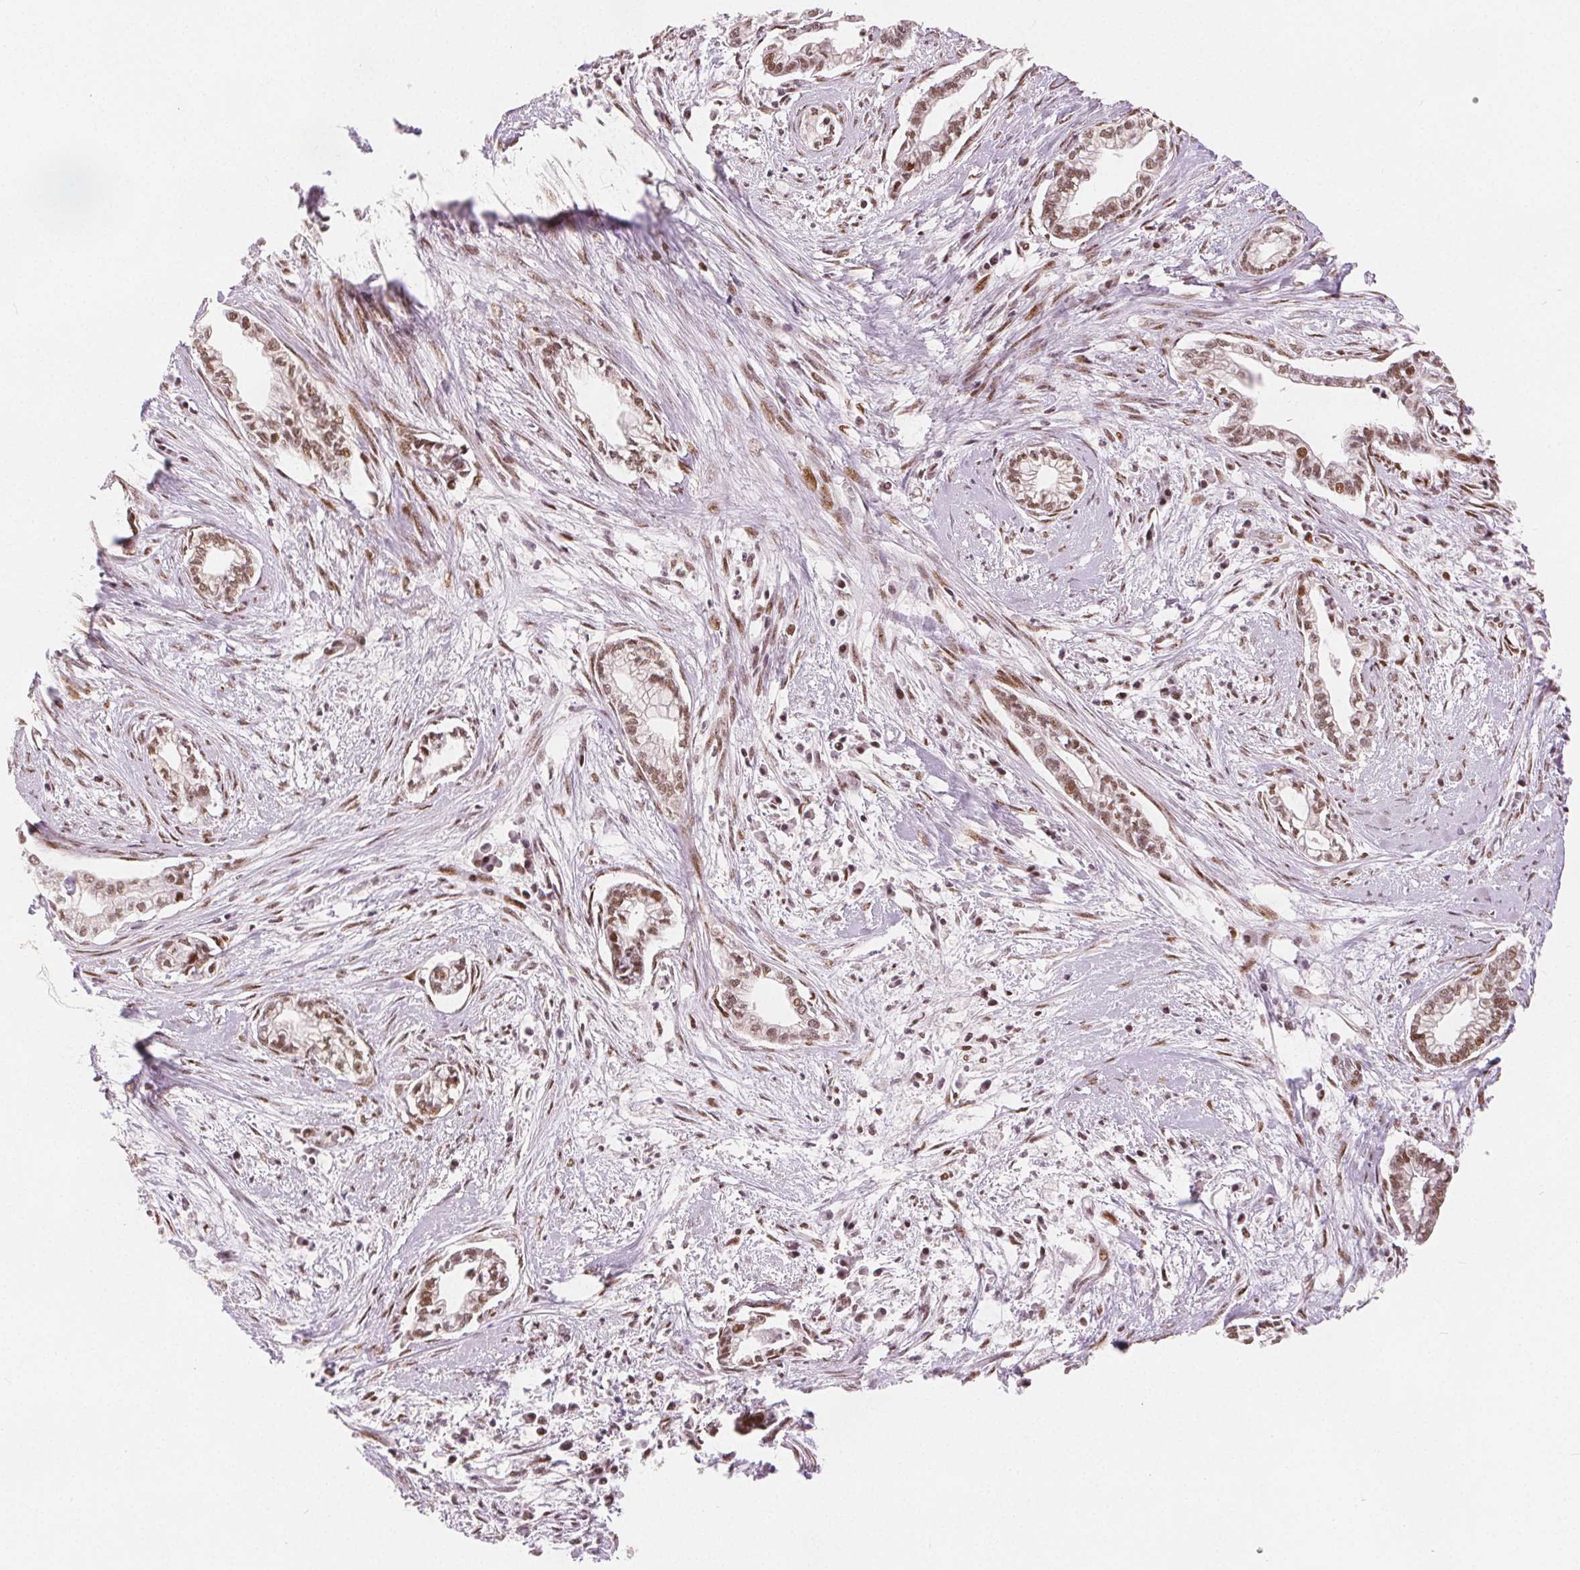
{"staining": {"intensity": "moderate", "quantity": ">75%", "location": "nuclear"}, "tissue": "cervical cancer", "cell_type": "Tumor cells", "image_type": "cancer", "snomed": [{"axis": "morphology", "description": "Adenocarcinoma, NOS"}, {"axis": "topography", "description": "Cervix"}], "caption": "A high-resolution micrograph shows IHC staining of cervical cancer, which displays moderate nuclear positivity in about >75% of tumor cells. The protein is shown in brown color, while the nuclei are stained blue.", "gene": "ZNF703", "patient": {"sex": "female", "age": 62}}